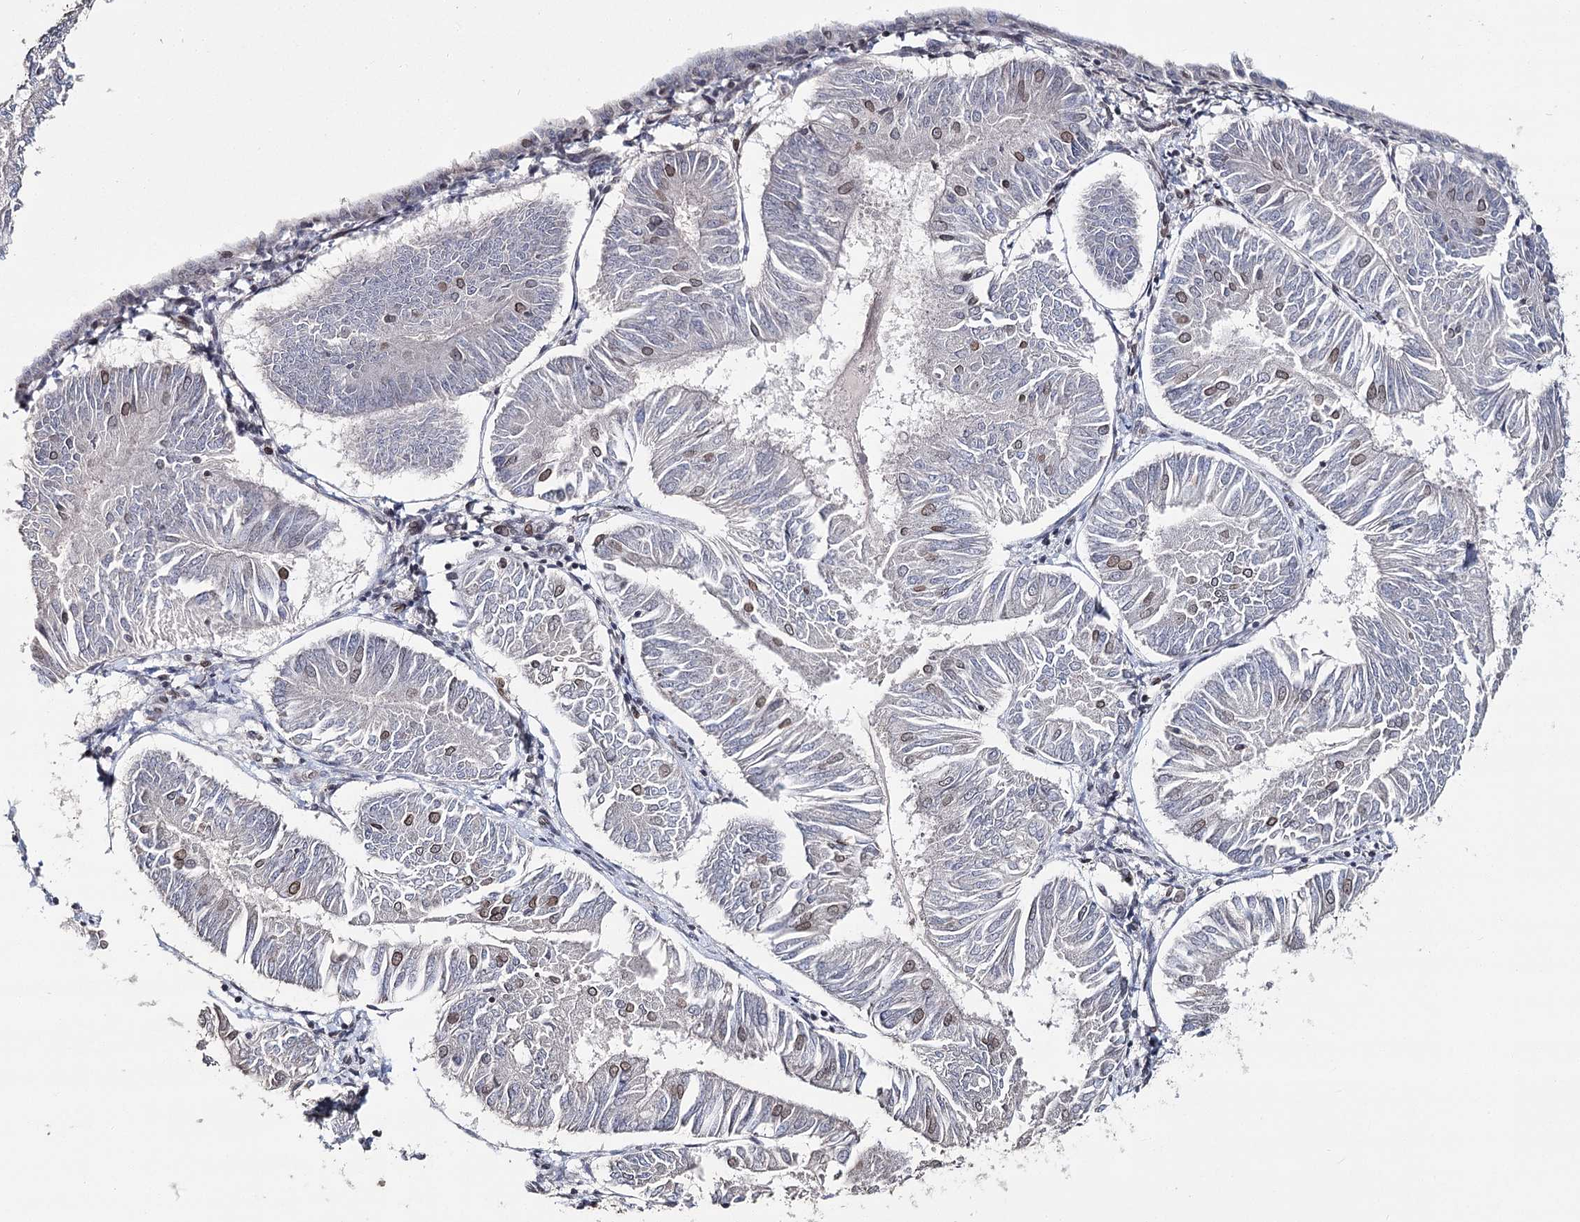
{"staining": {"intensity": "moderate", "quantity": "<25%", "location": "cytoplasmic/membranous,nuclear"}, "tissue": "endometrial cancer", "cell_type": "Tumor cells", "image_type": "cancer", "snomed": [{"axis": "morphology", "description": "Adenocarcinoma, NOS"}, {"axis": "topography", "description": "Endometrium"}], "caption": "Endometrial adenocarcinoma stained with immunohistochemistry shows moderate cytoplasmic/membranous and nuclear expression in about <25% of tumor cells.", "gene": "KIAA0930", "patient": {"sex": "female", "age": 58}}